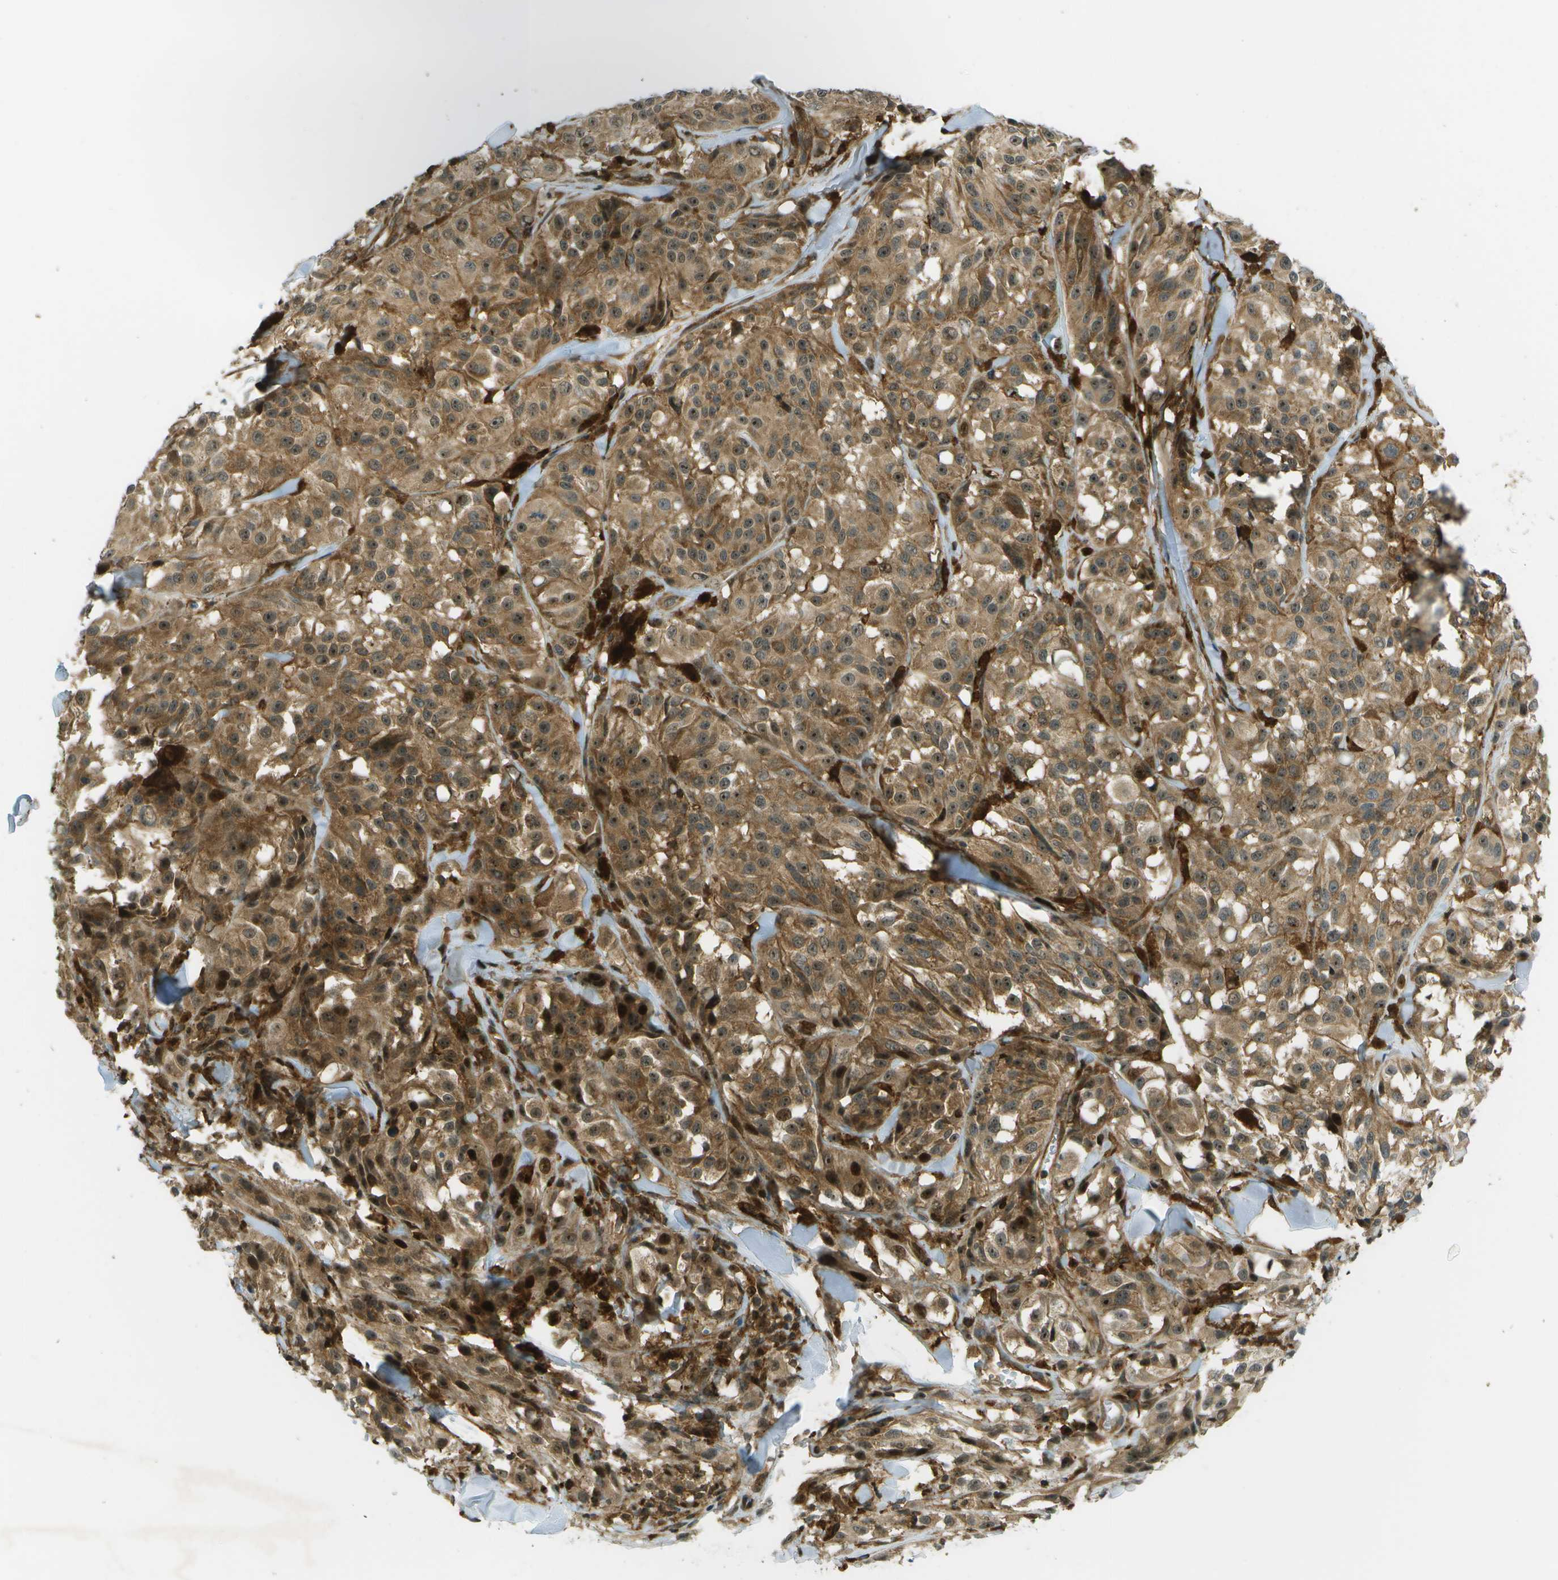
{"staining": {"intensity": "moderate", "quantity": ">75%", "location": "cytoplasmic/membranous"}, "tissue": "melanoma", "cell_type": "Tumor cells", "image_type": "cancer", "snomed": [{"axis": "morphology", "description": "Malignant melanoma, NOS"}, {"axis": "topography", "description": "Skin"}], "caption": "Melanoma stained for a protein (brown) displays moderate cytoplasmic/membranous positive expression in about >75% of tumor cells.", "gene": "TMTC1", "patient": {"sex": "male", "age": 84}}